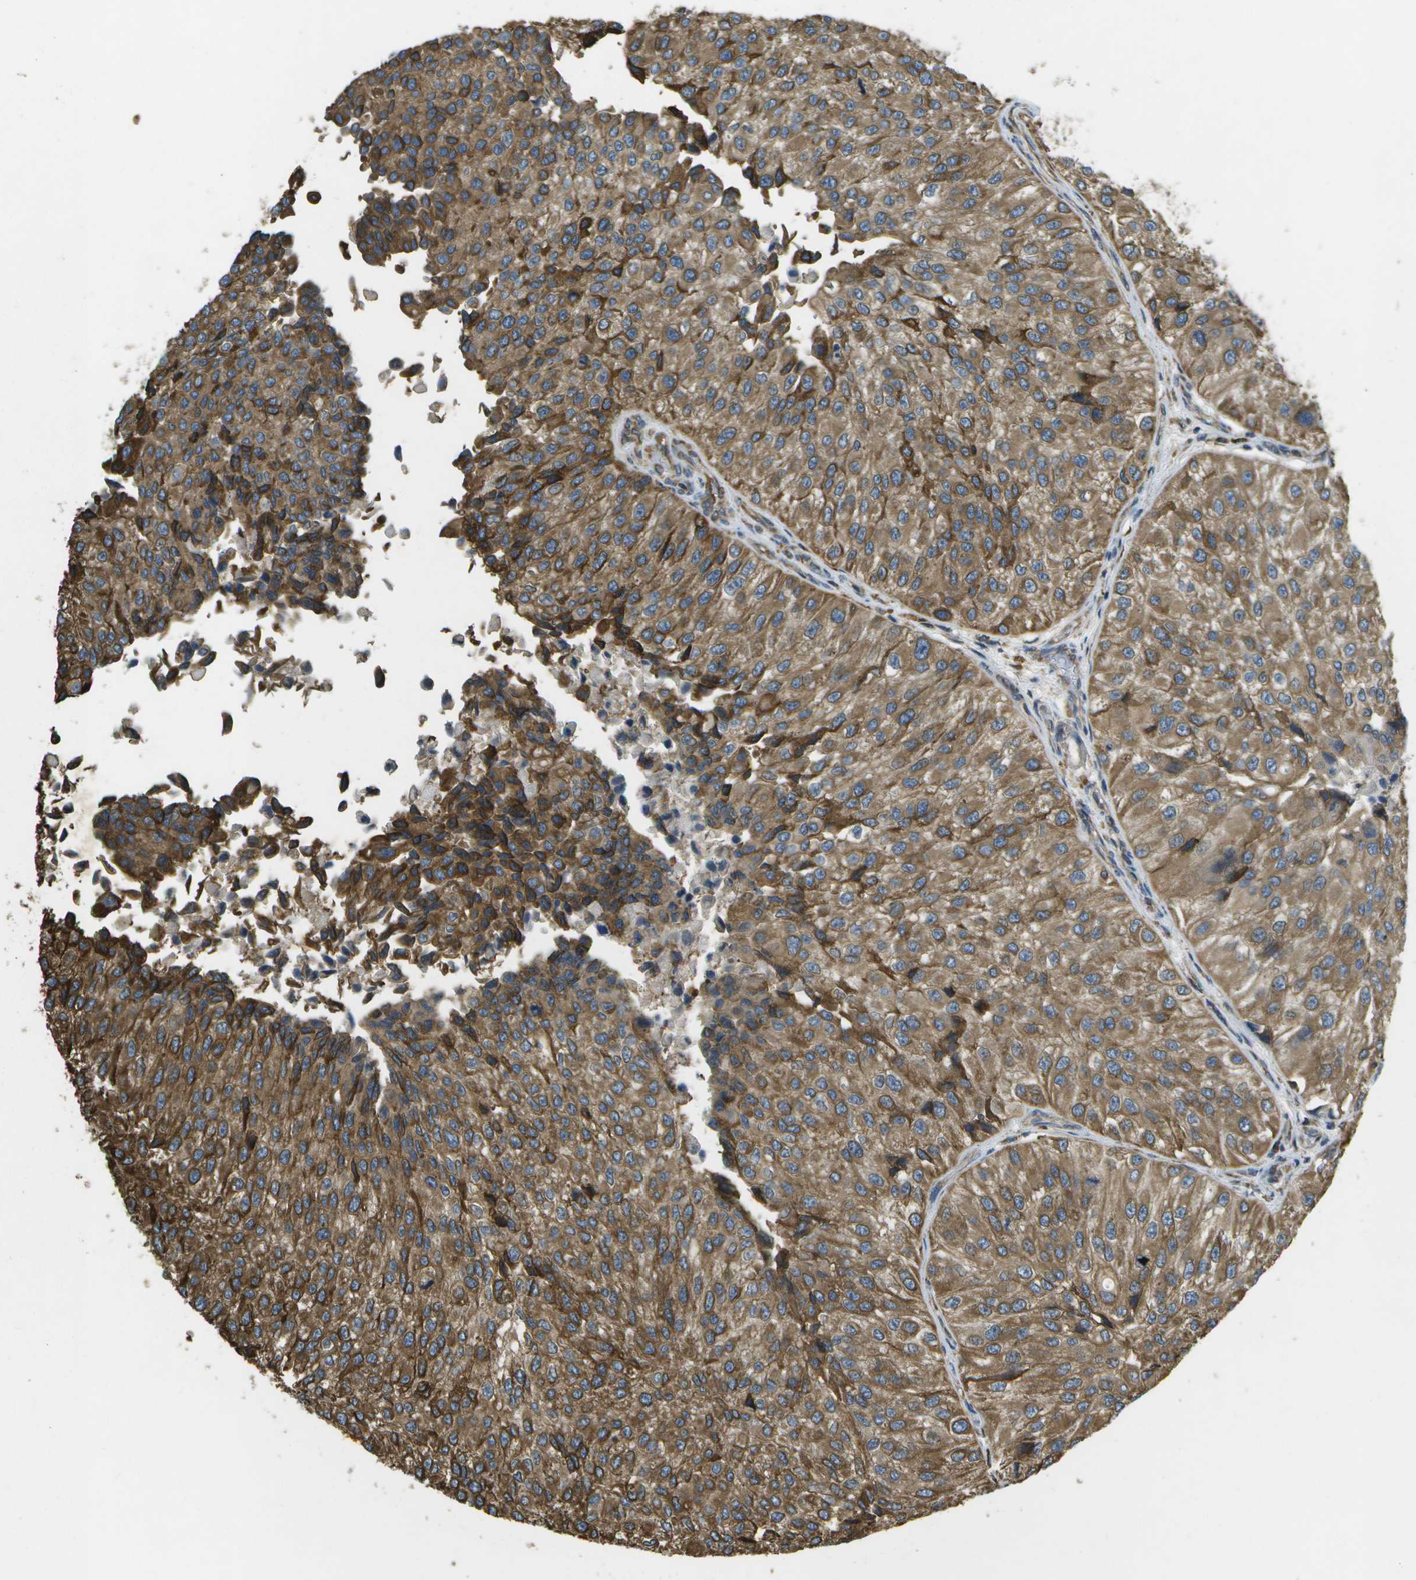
{"staining": {"intensity": "moderate", "quantity": ">75%", "location": "cytoplasmic/membranous"}, "tissue": "urothelial cancer", "cell_type": "Tumor cells", "image_type": "cancer", "snomed": [{"axis": "morphology", "description": "Urothelial carcinoma, High grade"}, {"axis": "topography", "description": "Kidney"}, {"axis": "topography", "description": "Urinary bladder"}], "caption": "This image displays IHC staining of urothelial cancer, with medium moderate cytoplasmic/membranous staining in about >75% of tumor cells.", "gene": "PDIA4", "patient": {"sex": "male", "age": 77}}